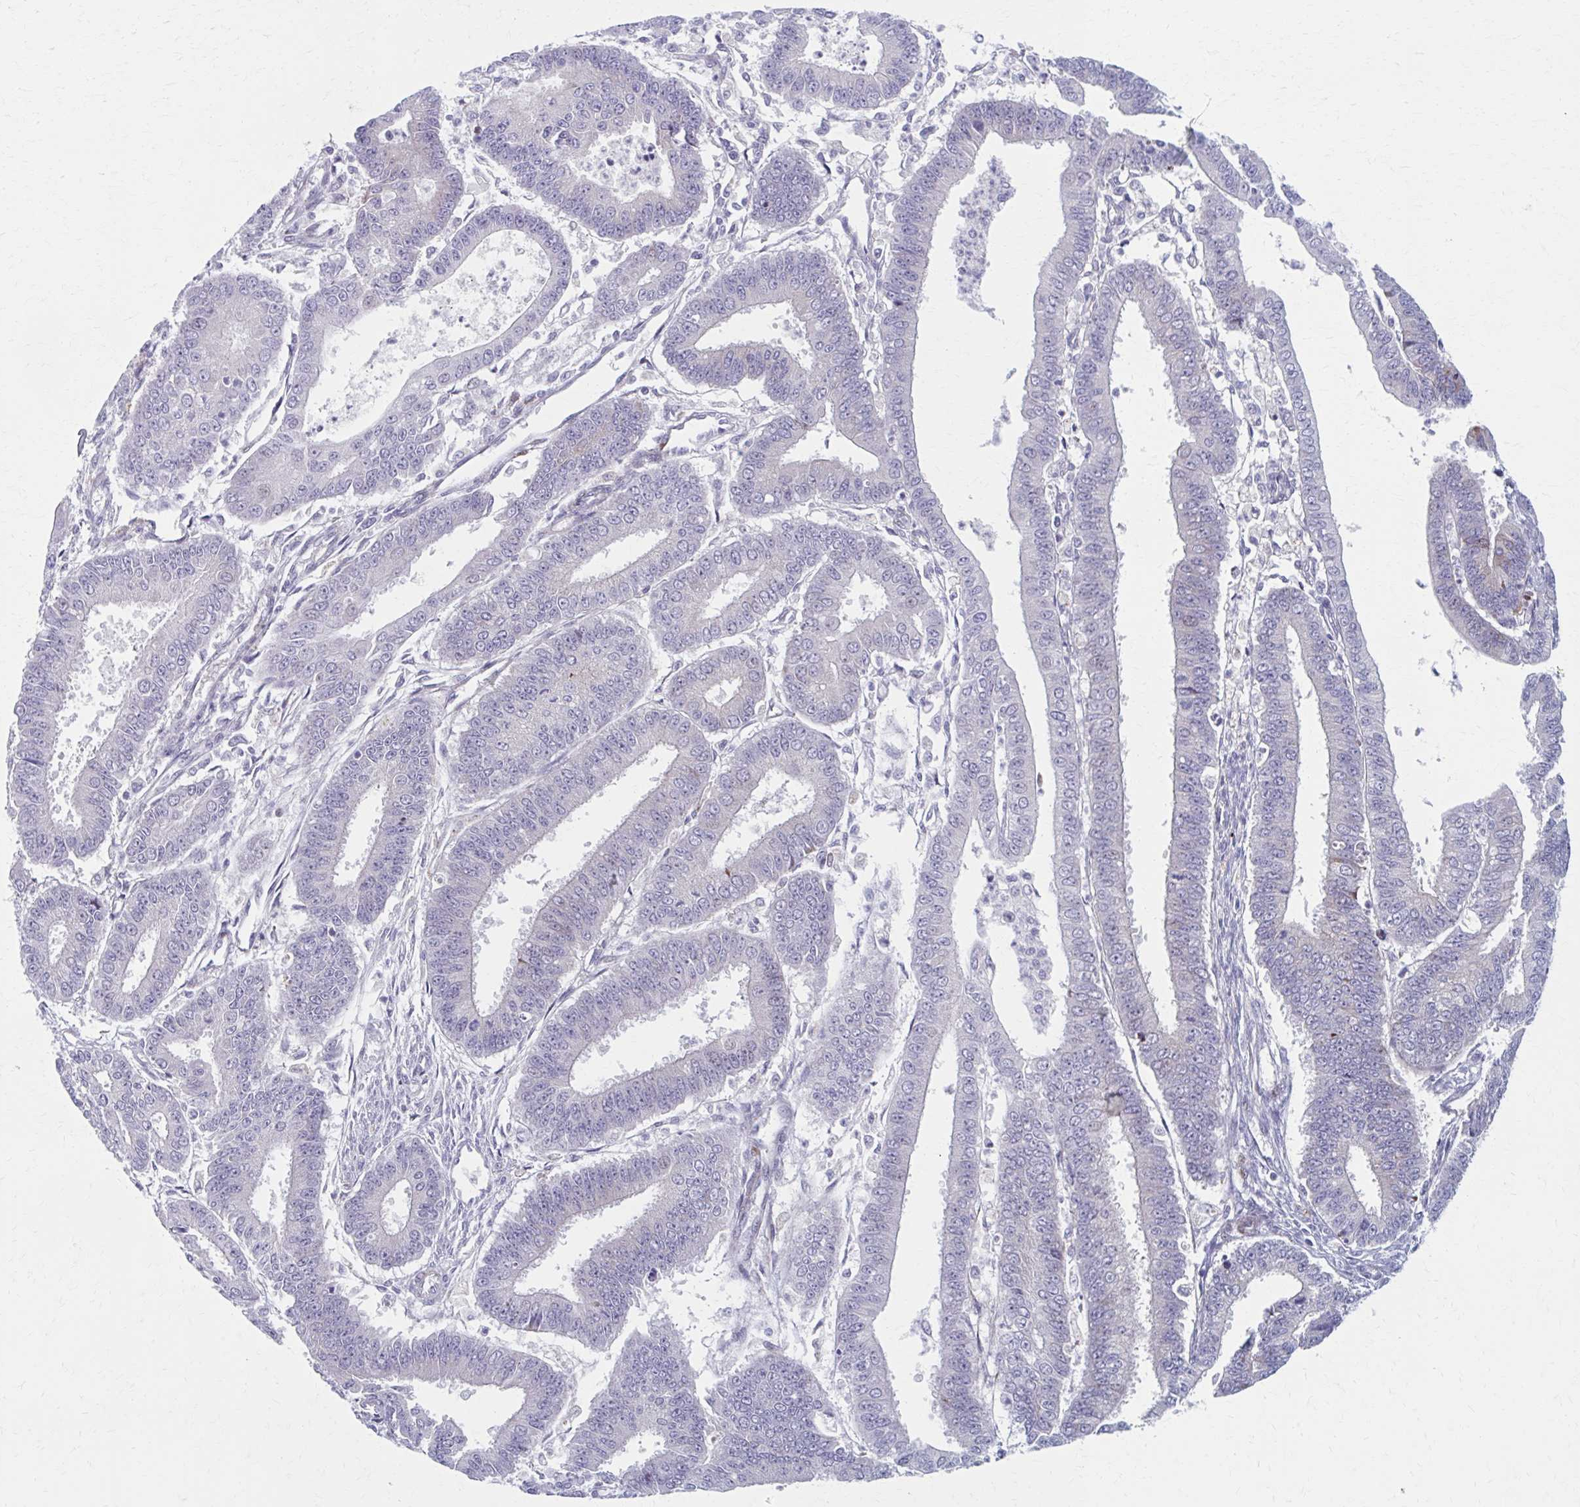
{"staining": {"intensity": "negative", "quantity": "none", "location": "none"}, "tissue": "endometrial cancer", "cell_type": "Tumor cells", "image_type": "cancer", "snomed": [{"axis": "morphology", "description": "Adenocarcinoma, NOS"}, {"axis": "topography", "description": "Endometrium"}], "caption": "This micrograph is of endometrial cancer stained with immunohistochemistry (IHC) to label a protein in brown with the nuclei are counter-stained blue. There is no expression in tumor cells.", "gene": "OLFM2", "patient": {"sex": "female", "age": 73}}